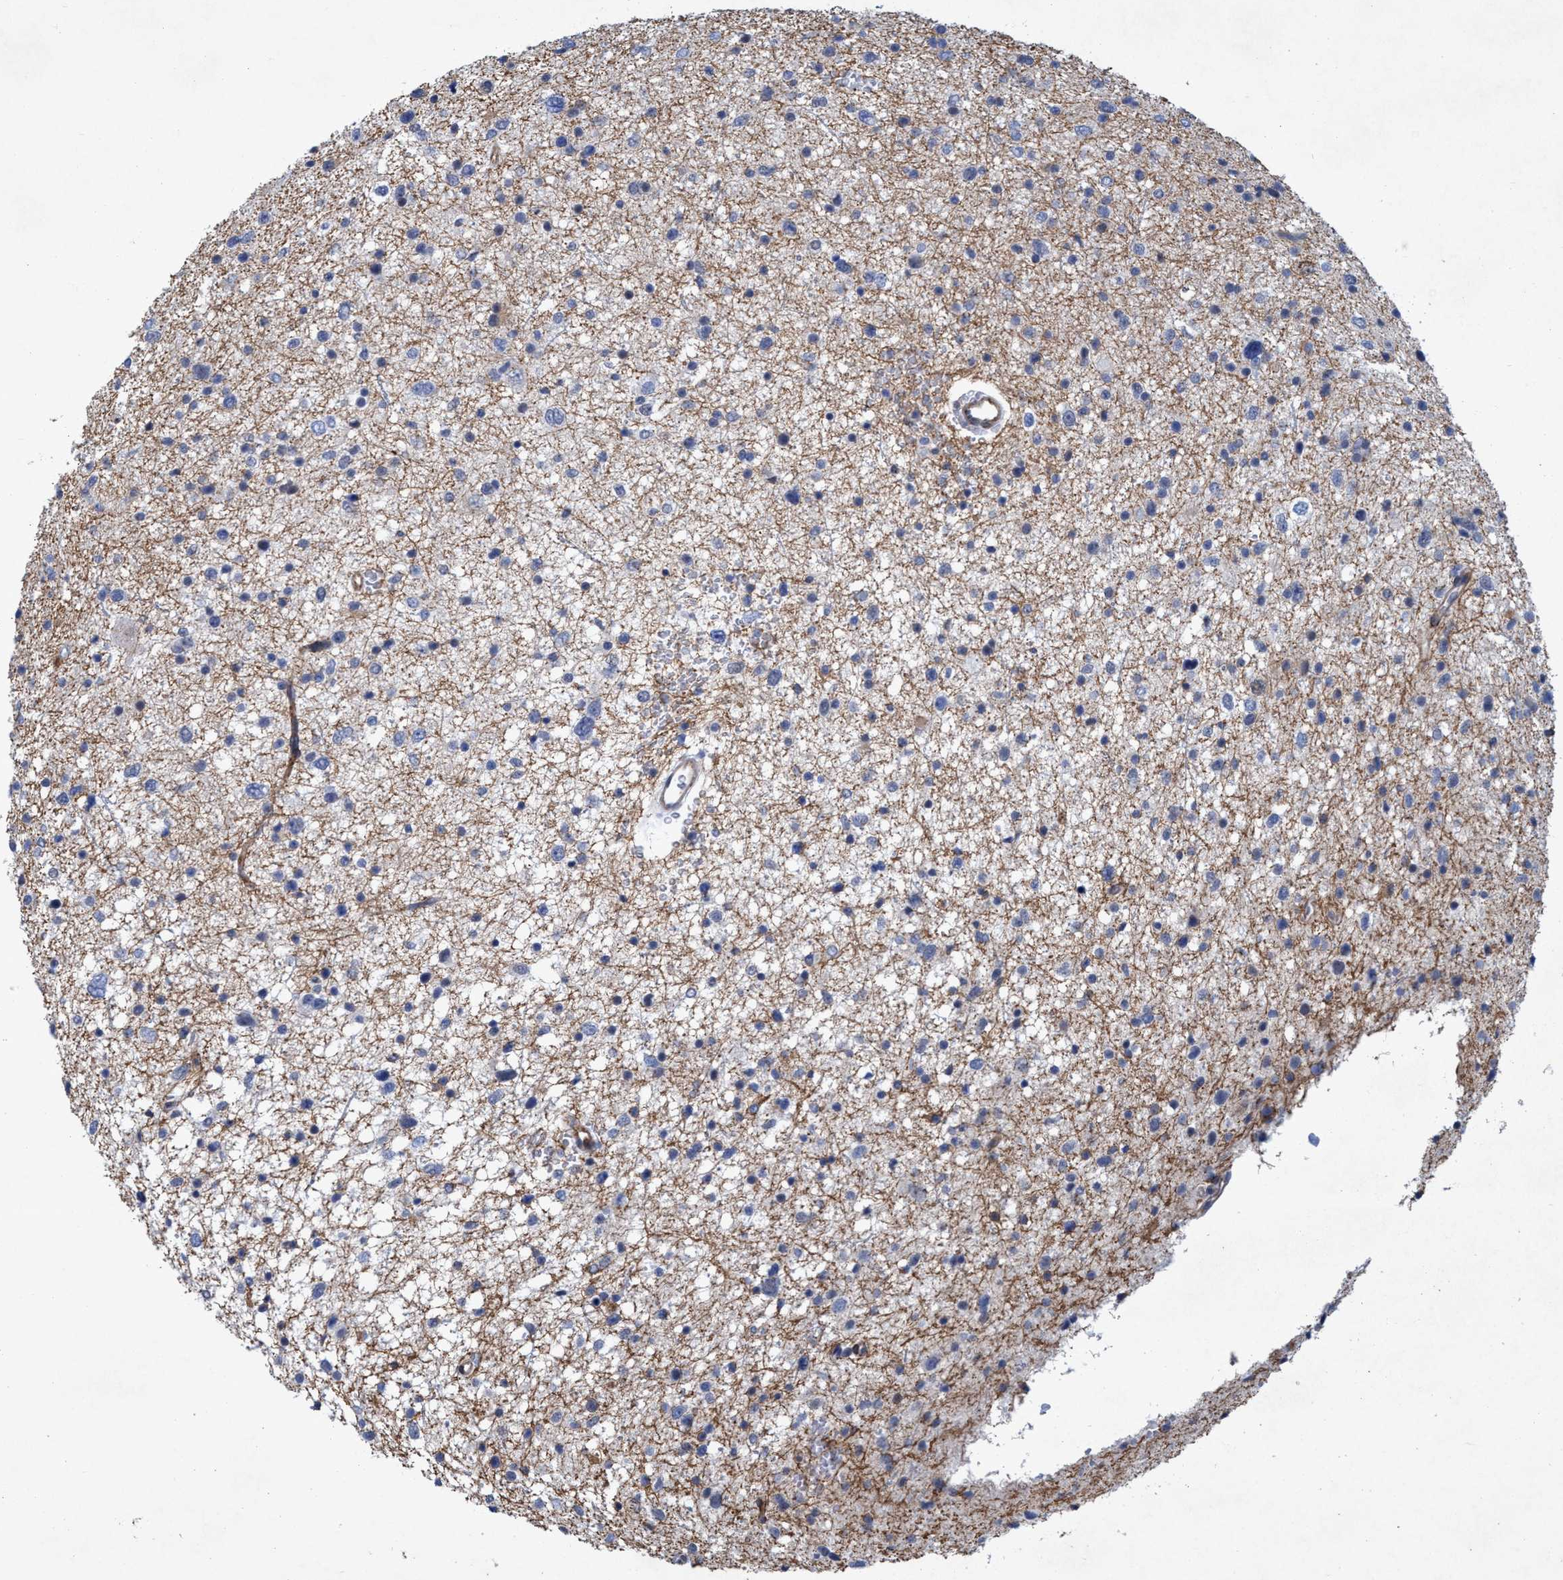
{"staining": {"intensity": "negative", "quantity": "none", "location": "none"}, "tissue": "glioma", "cell_type": "Tumor cells", "image_type": "cancer", "snomed": [{"axis": "morphology", "description": "Glioma, malignant, Low grade"}, {"axis": "topography", "description": "Brain"}], "caption": "A micrograph of human glioma is negative for staining in tumor cells.", "gene": "SLC43A2", "patient": {"sex": "female", "age": 37}}